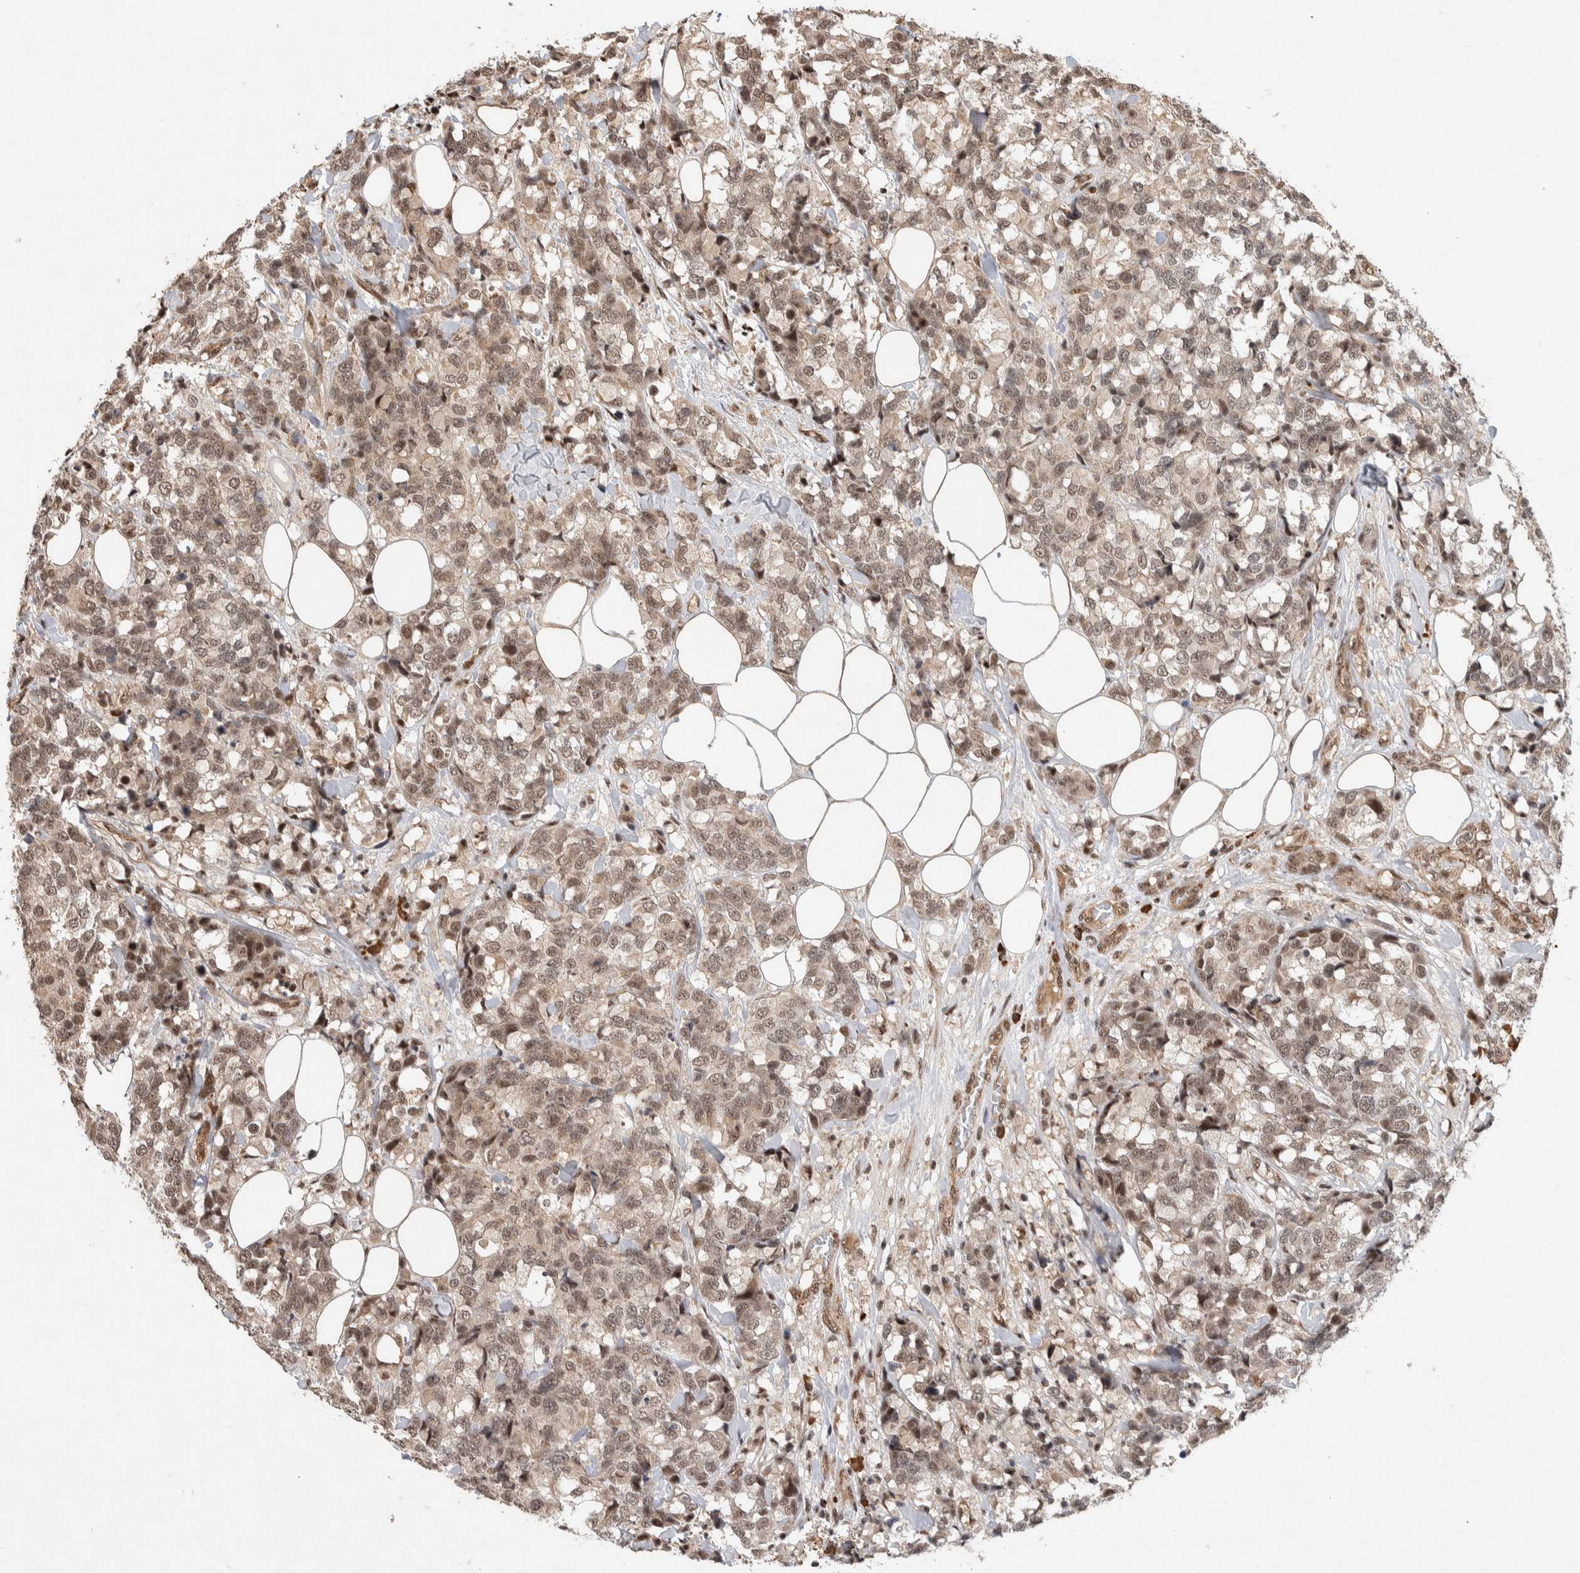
{"staining": {"intensity": "weak", "quantity": ">75%", "location": "cytoplasmic/membranous,nuclear"}, "tissue": "breast cancer", "cell_type": "Tumor cells", "image_type": "cancer", "snomed": [{"axis": "morphology", "description": "Lobular carcinoma"}, {"axis": "topography", "description": "Breast"}], "caption": "A brown stain shows weak cytoplasmic/membranous and nuclear staining of a protein in human breast lobular carcinoma tumor cells. The staining was performed using DAB (3,3'-diaminobenzidine), with brown indicating positive protein expression. Nuclei are stained blue with hematoxylin.", "gene": "TOR1B", "patient": {"sex": "female", "age": 59}}